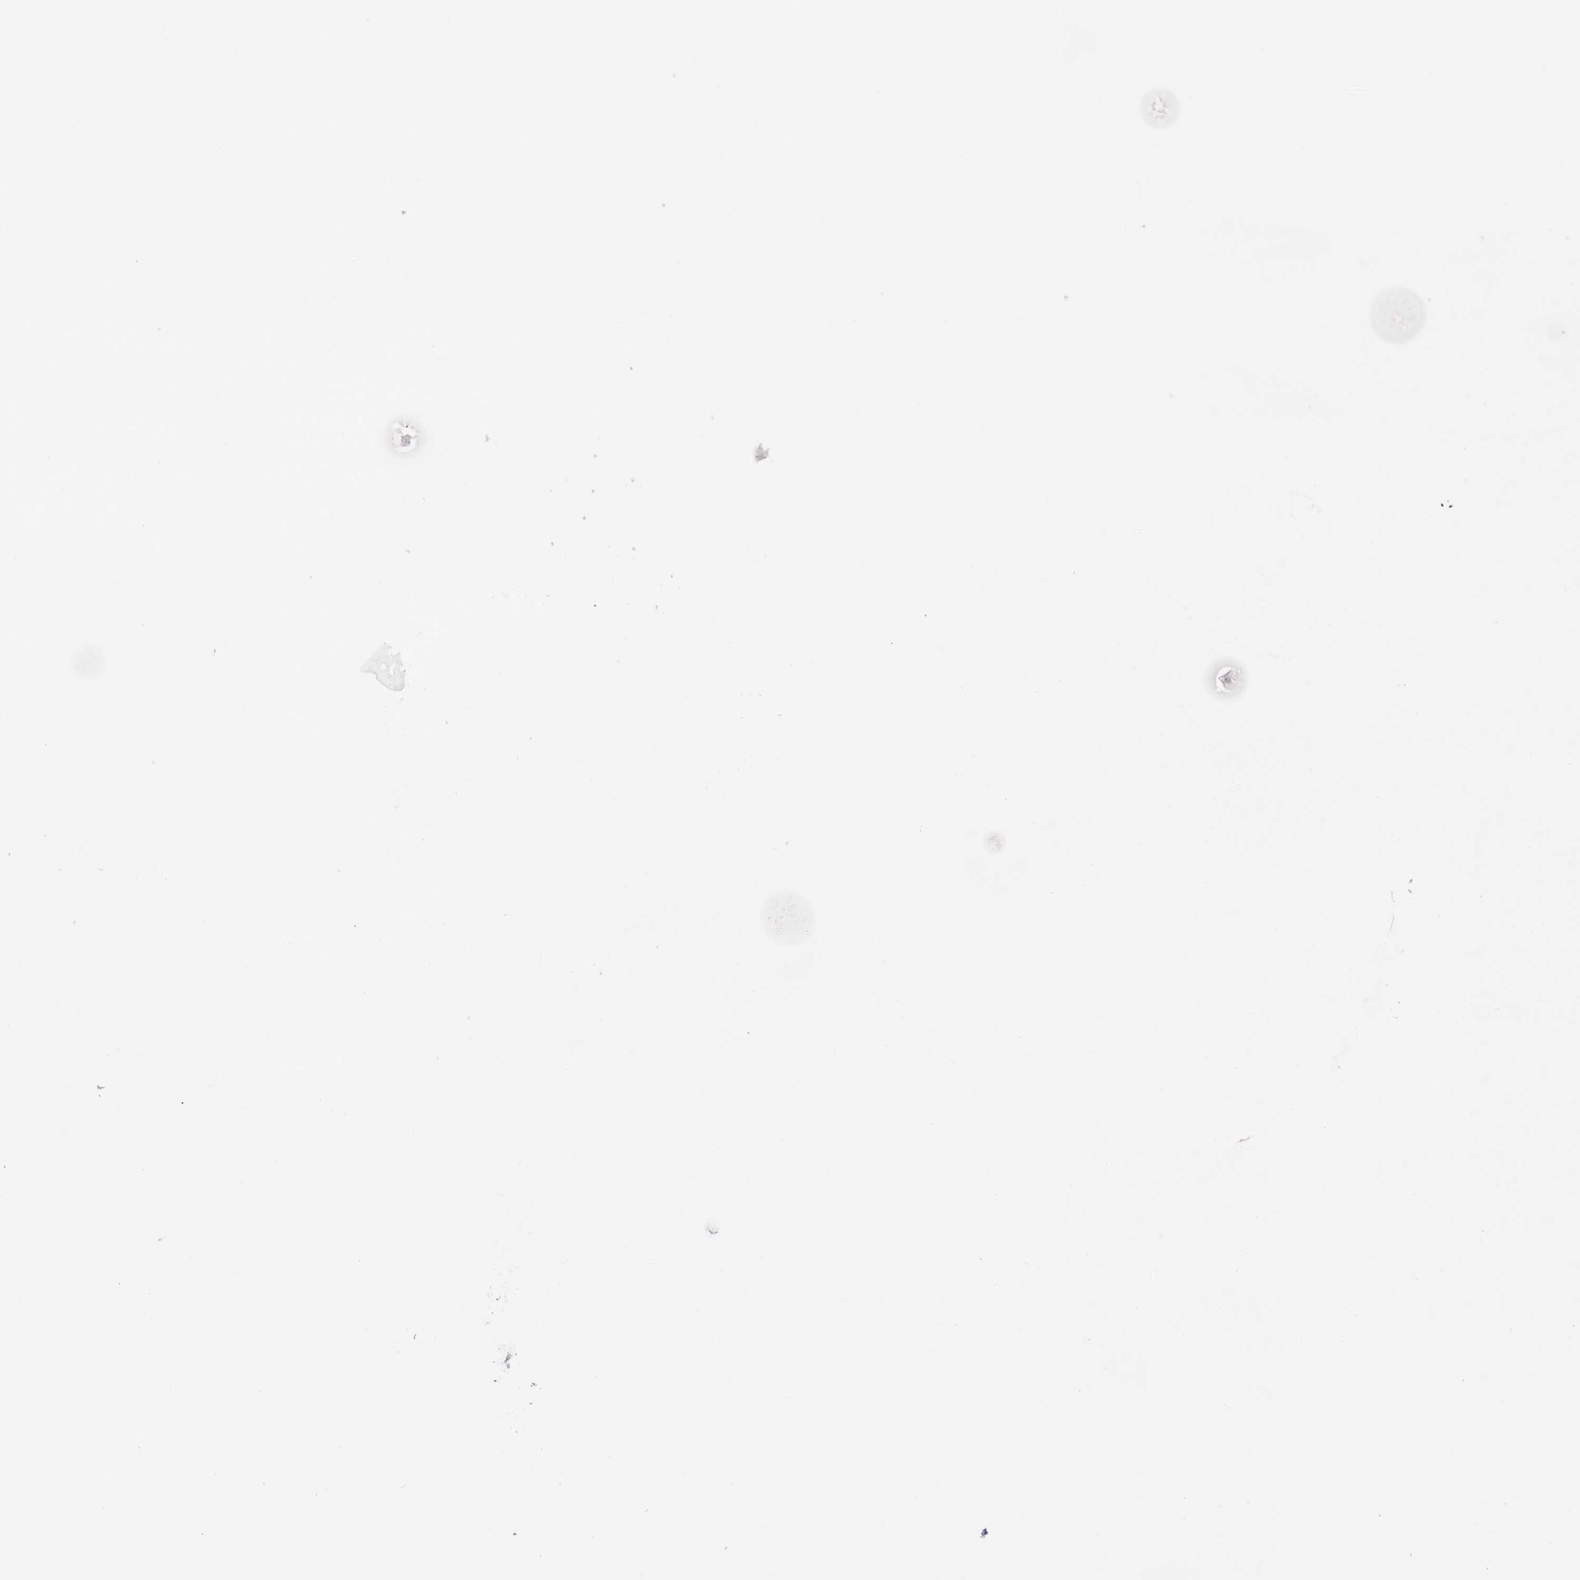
{"staining": {"intensity": "moderate", "quantity": ">75%", "location": "nuclear"}, "tissue": "colorectal cancer", "cell_type": "Tumor cells", "image_type": "cancer", "snomed": [{"axis": "morphology", "description": "Adenocarcinoma, NOS"}, {"axis": "topography", "description": "Rectum"}], "caption": "About >75% of tumor cells in human colorectal cancer (adenocarcinoma) demonstrate moderate nuclear protein positivity as visualized by brown immunohistochemical staining.", "gene": "BCLAF3", "patient": {"sex": "male", "age": 84}}